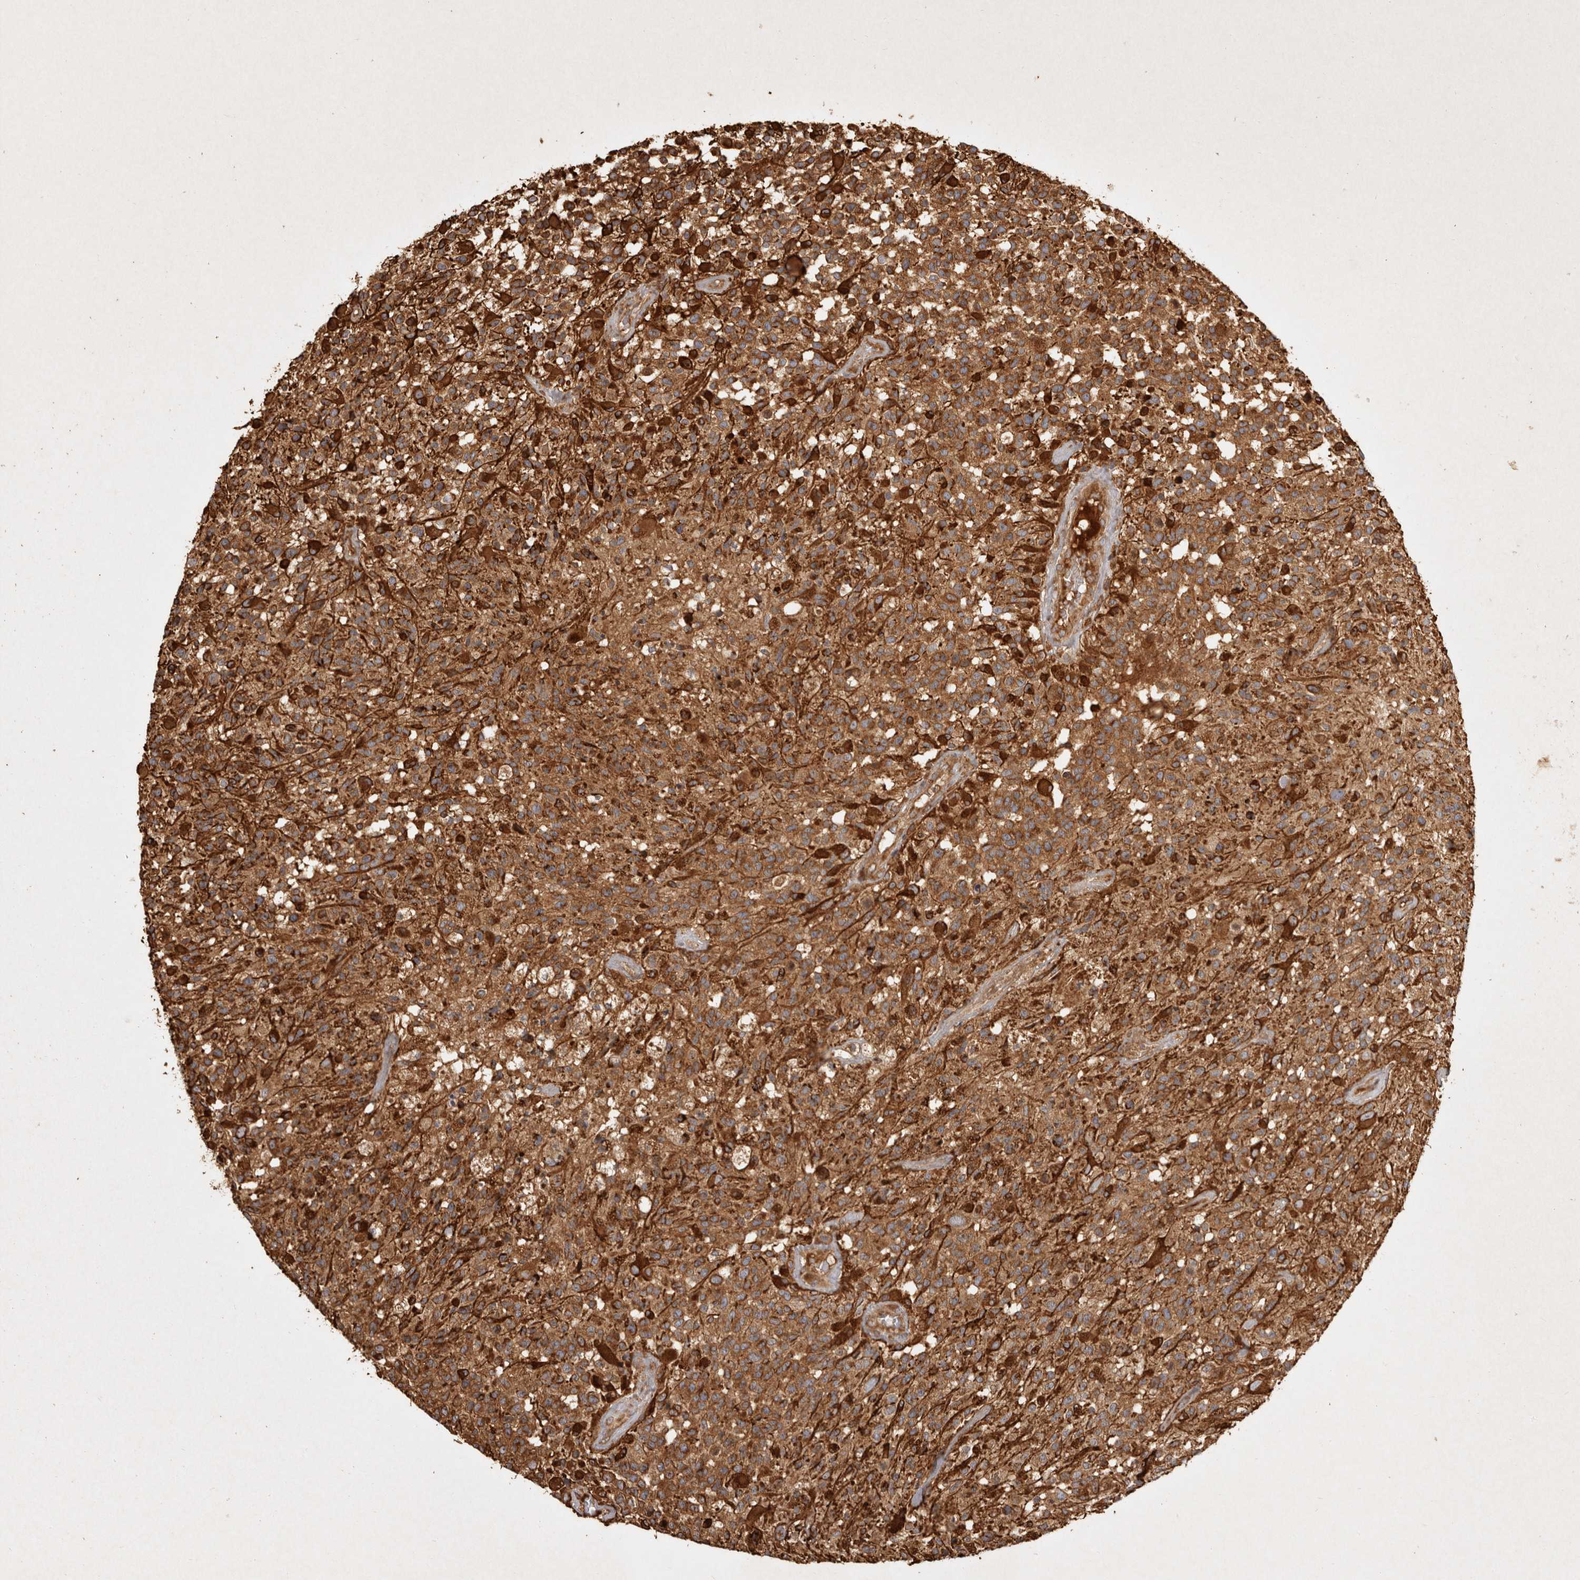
{"staining": {"intensity": "strong", "quantity": ">75%", "location": "cytoplasmic/membranous"}, "tissue": "glioma", "cell_type": "Tumor cells", "image_type": "cancer", "snomed": [{"axis": "morphology", "description": "Glioma, malignant, High grade"}, {"axis": "morphology", "description": "Glioblastoma, NOS"}, {"axis": "topography", "description": "Brain"}], "caption": "The photomicrograph exhibits a brown stain indicating the presence of a protein in the cytoplasmic/membranous of tumor cells in glioma.", "gene": "CAMSAP2", "patient": {"sex": "male", "age": 60}}